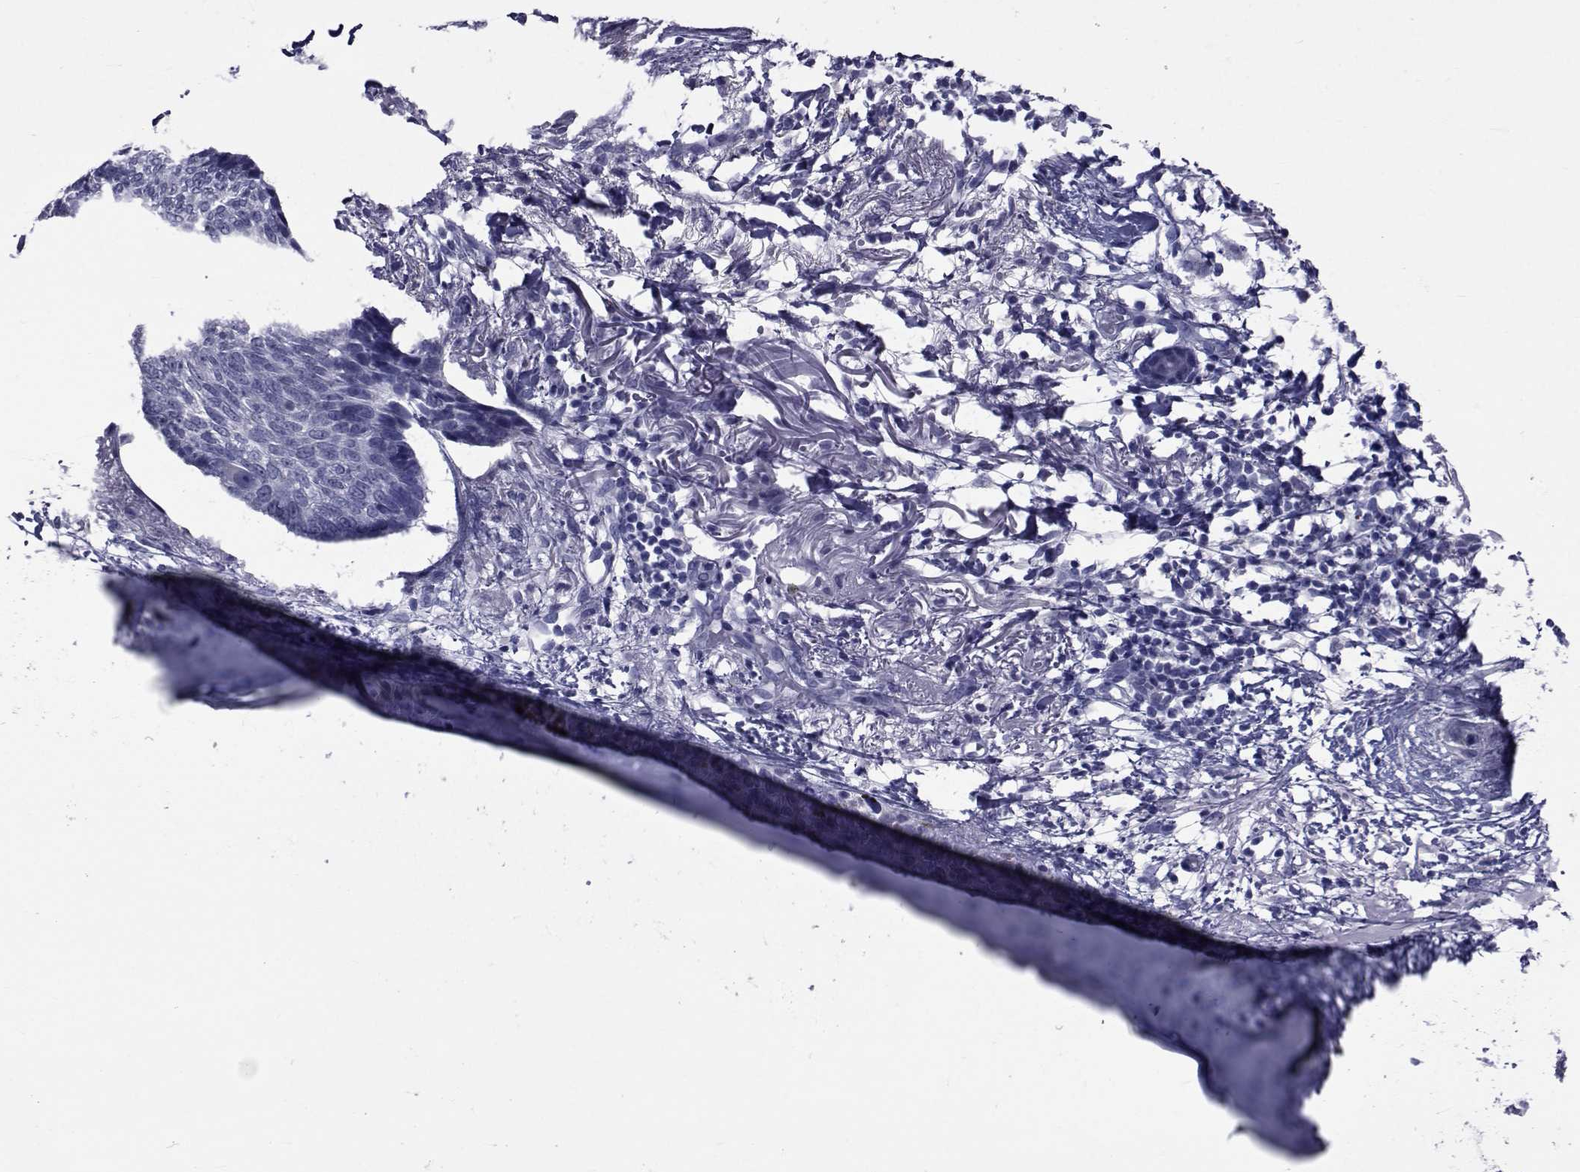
{"staining": {"intensity": "negative", "quantity": "none", "location": "none"}, "tissue": "skin cancer", "cell_type": "Tumor cells", "image_type": "cancer", "snomed": [{"axis": "morphology", "description": "Normal tissue, NOS"}, {"axis": "morphology", "description": "Basal cell carcinoma"}, {"axis": "topography", "description": "Skin"}], "caption": "This is an IHC photomicrograph of skin cancer (basal cell carcinoma). There is no expression in tumor cells.", "gene": "GKAP1", "patient": {"sex": "male", "age": 84}}